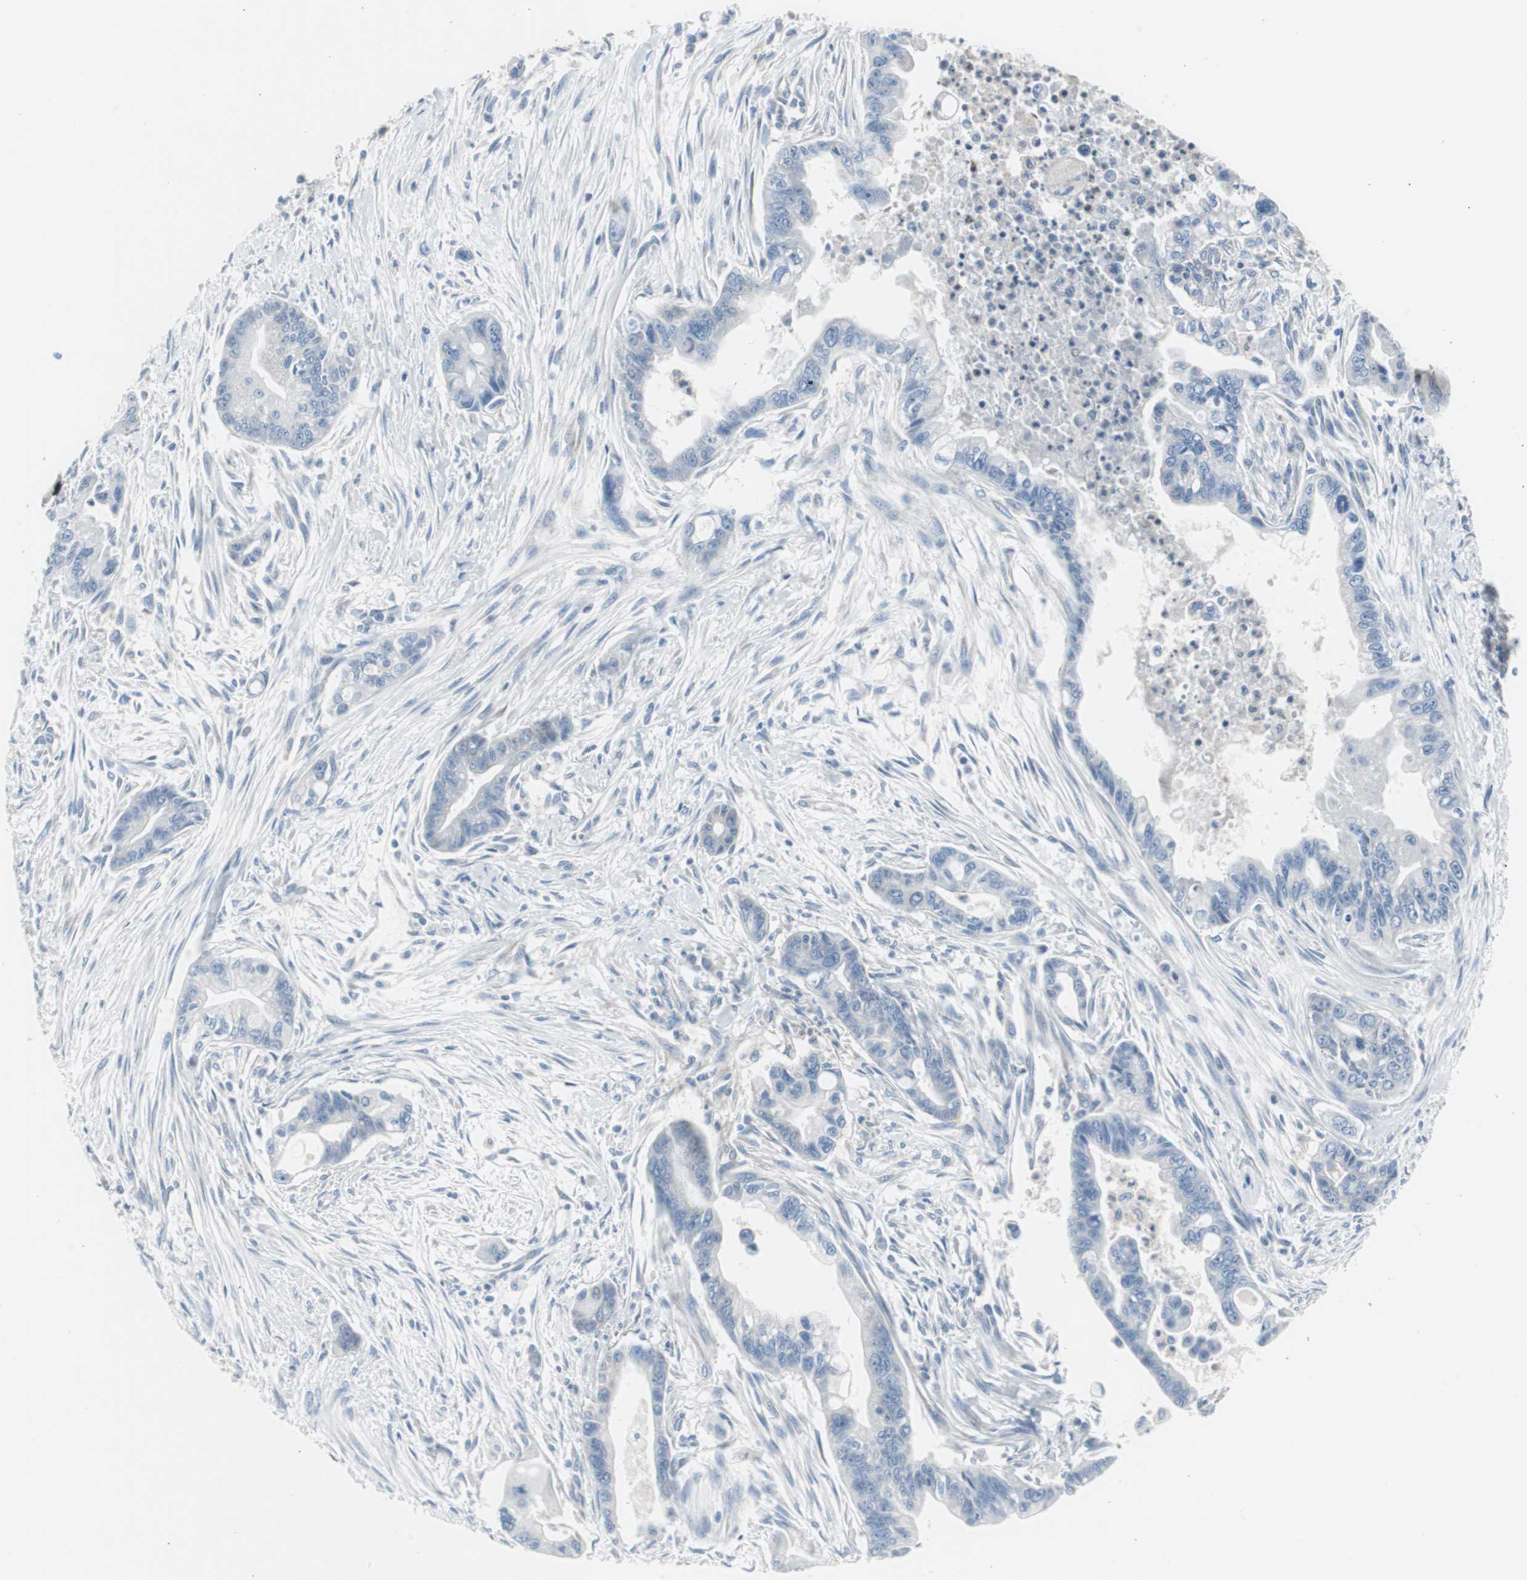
{"staining": {"intensity": "negative", "quantity": "none", "location": "none"}, "tissue": "pancreatic cancer", "cell_type": "Tumor cells", "image_type": "cancer", "snomed": [{"axis": "morphology", "description": "Adenocarcinoma, NOS"}, {"axis": "topography", "description": "Pancreas"}], "caption": "A high-resolution photomicrograph shows immunohistochemistry staining of pancreatic cancer, which exhibits no significant positivity in tumor cells. (Immunohistochemistry, brightfield microscopy, high magnification).", "gene": "RPS12", "patient": {"sex": "male", "age": 70}}